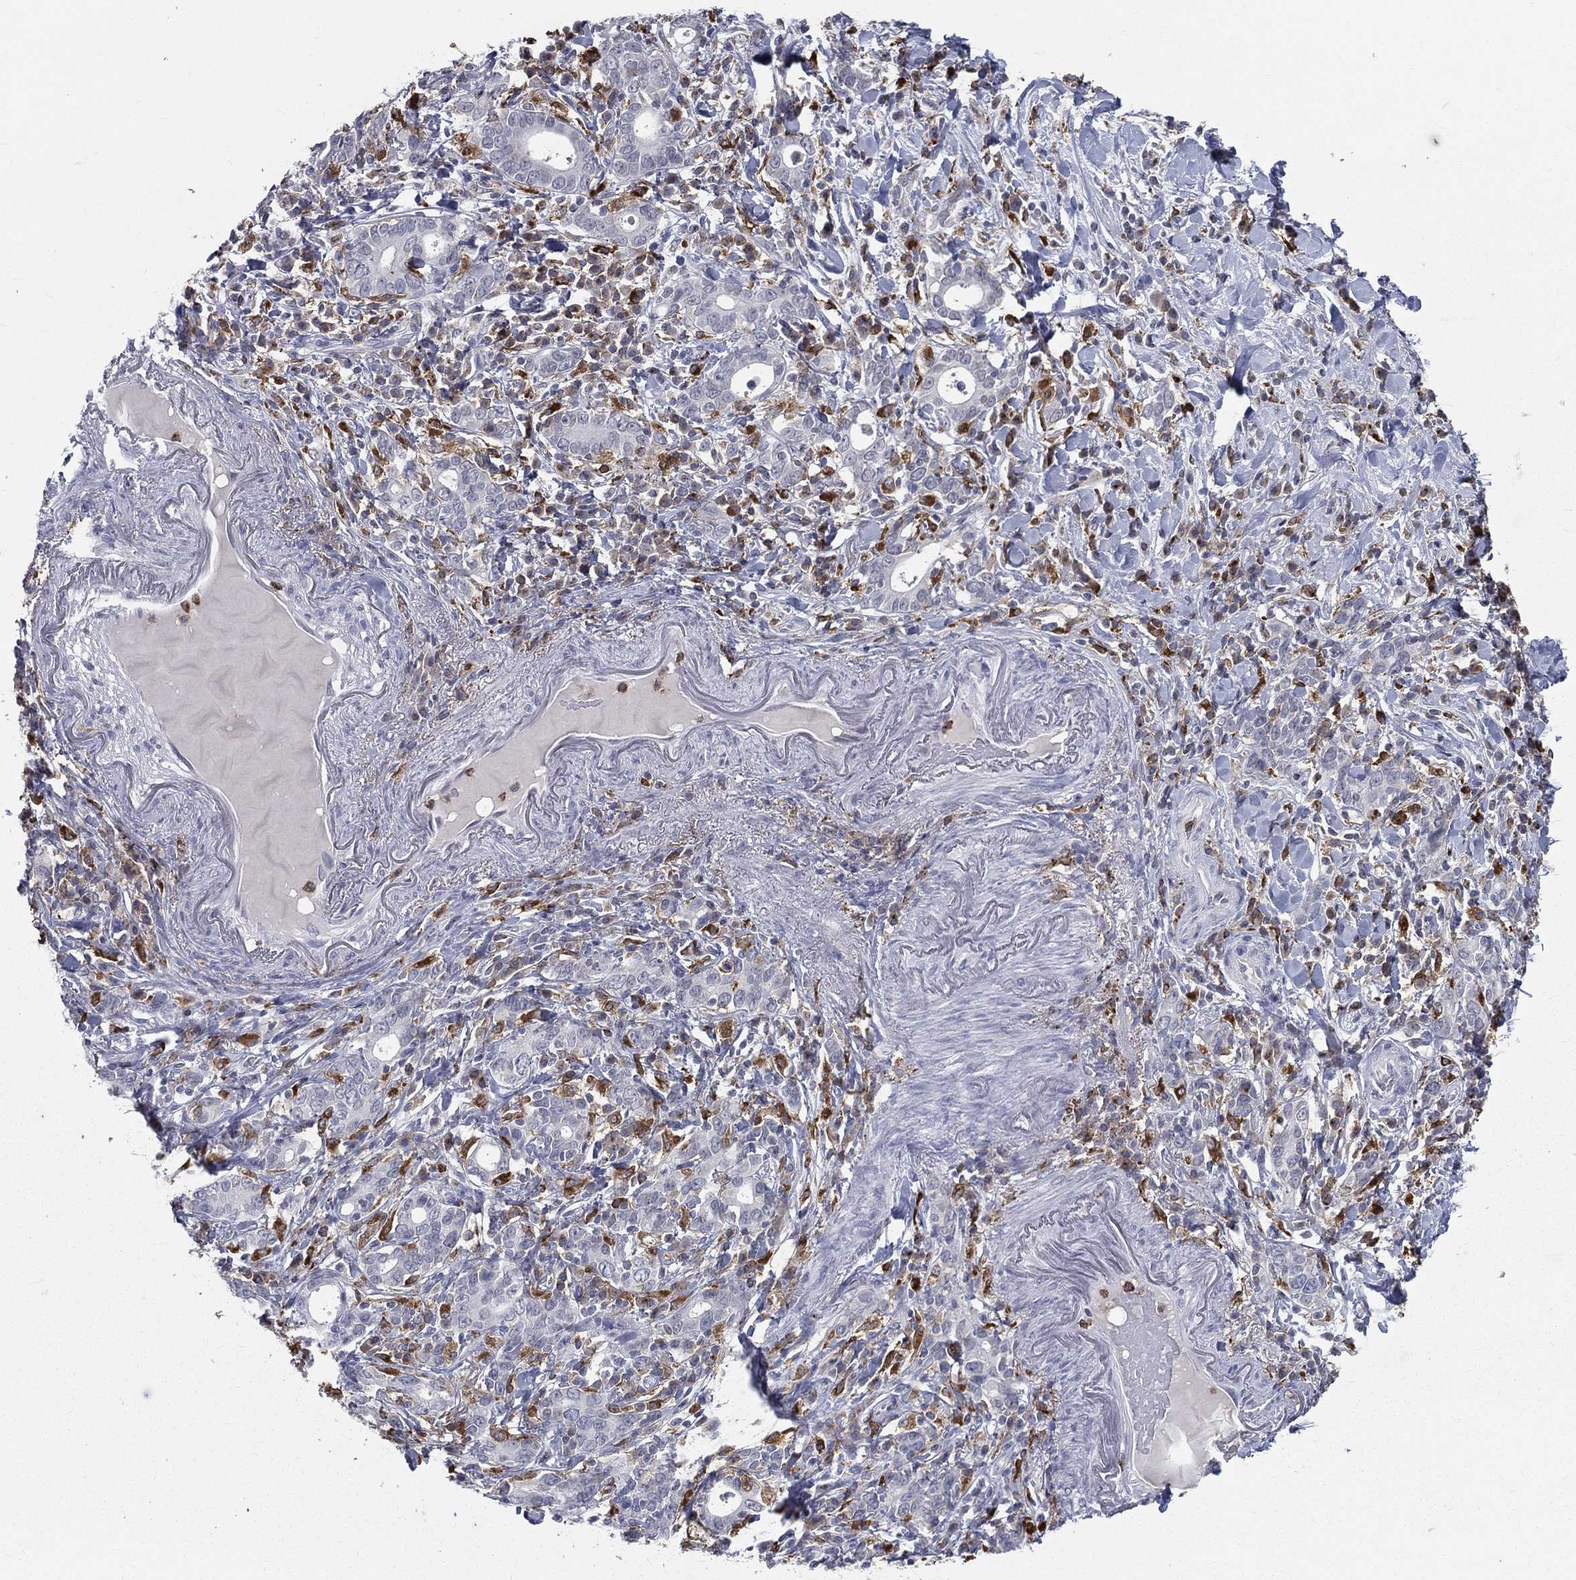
{"staining": {"intensity": "negative", "quantity": "none", "location": "none"}, "tissue": "stomach cancer", "cell_type": "Tumor cells", "image_type": "cancer", "snomed": [{"axis": "morphology", "description": "Adenocarcinoma, NOS"}, {"axis": "topography", "description": "Stomach"}], "caption": "High magnification brightfield microscopy of adenocarcinoma (stomach) stained with DAB (3,3'-diaminobenzidine) (brown) and counterstained with hematoxylin (blue): tumor cells show no significant positivity.", "gene": "EVI2B", "patient": {"sex": "male", "age": 79}}